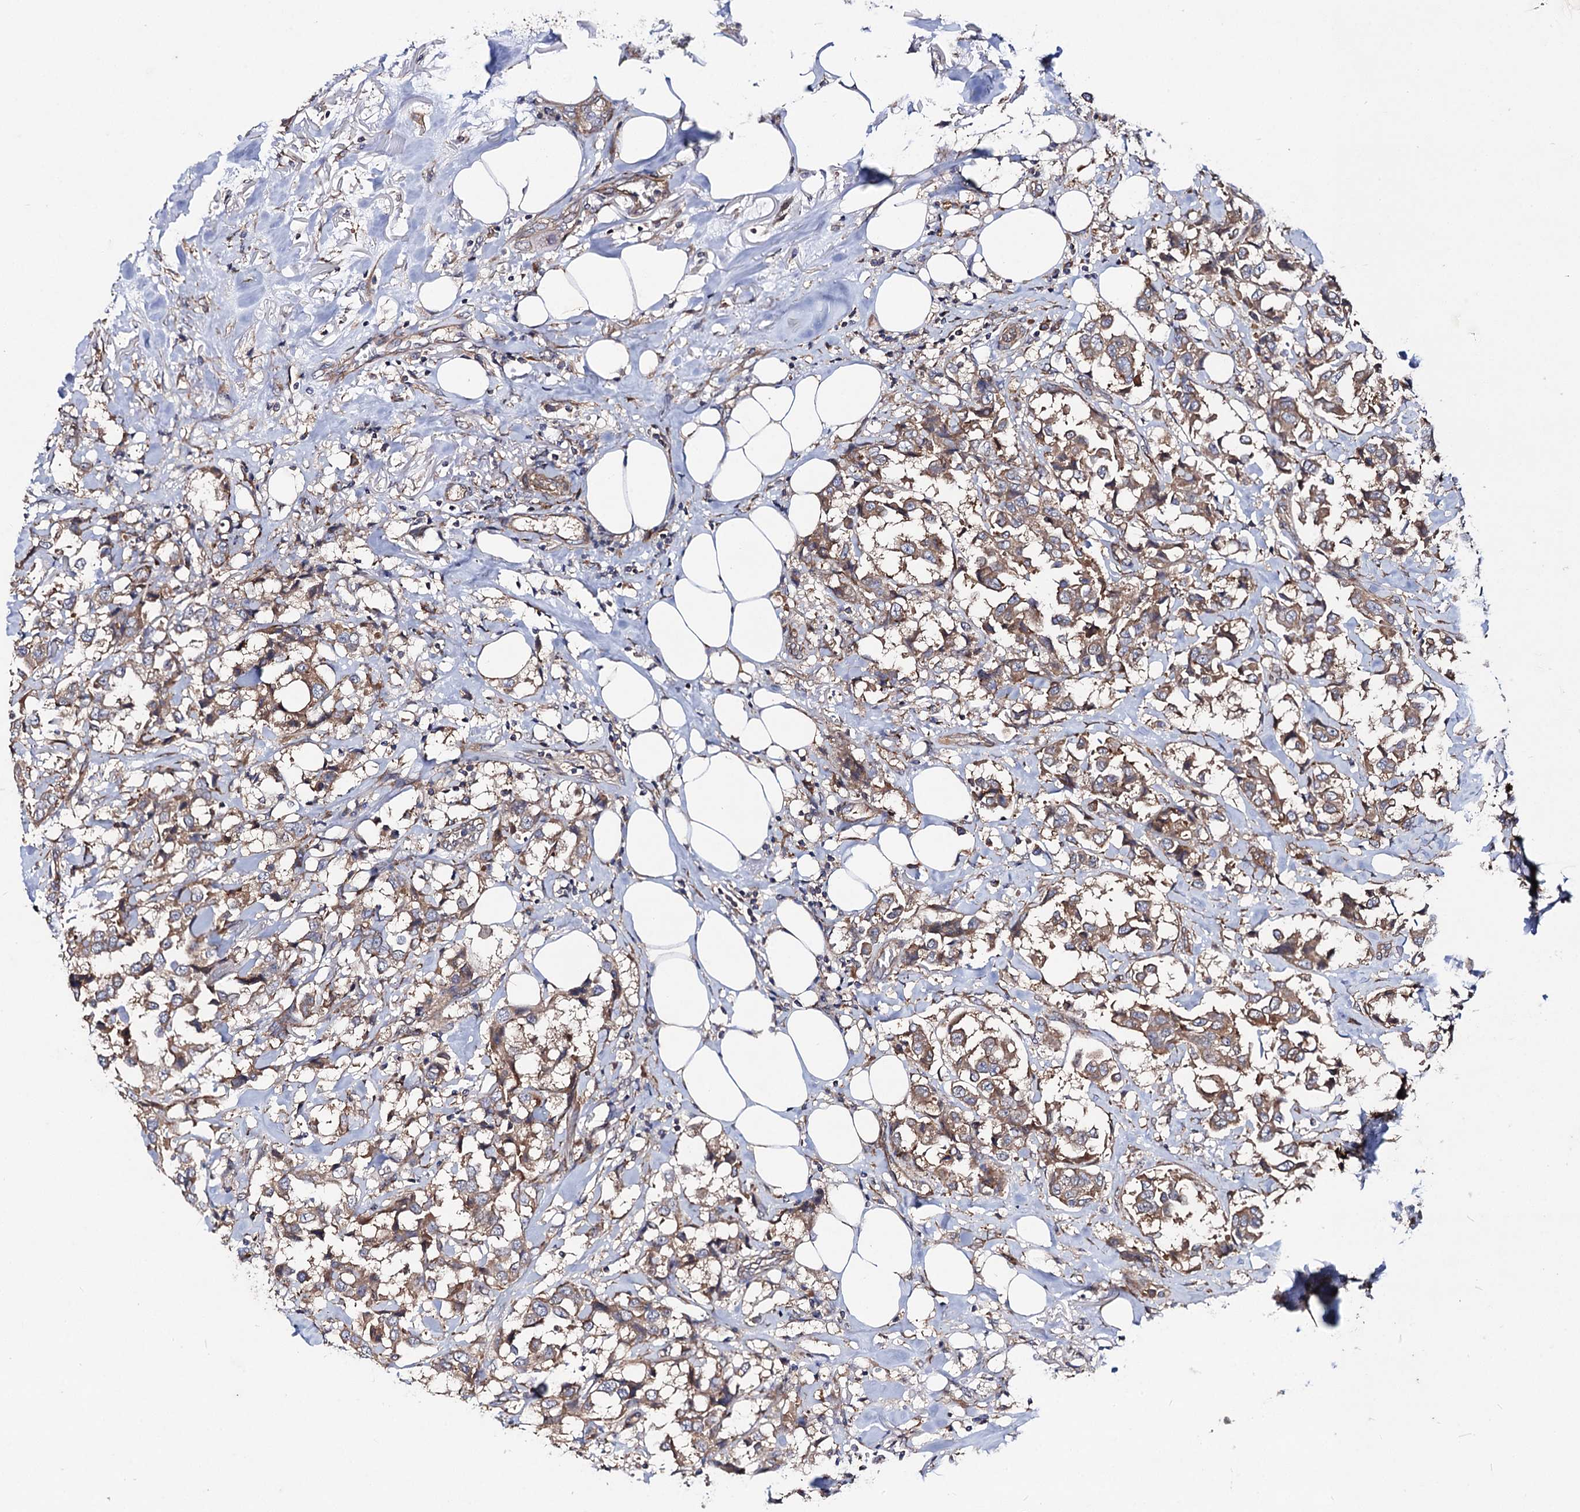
{"staining": {"intensity": "moderate", "quantity": ">75%", "location": "cytoplasmic/membranous"}, "tissue": "breast cancer", "cell_type": "Tumor cells", "image_type": "cancer", "snomed": [{"axis": "morphology", "description": "Duct carcinoma"}, {"axis": "topography", "description": "Breast"}], "caption": "Breast invasive ductal carcinoma stained for a protein (brown) shows moderate cytoplasmic/membranous positive expression in about >75% of tumor cells.", "gene": "DYDC1", "patient": {"sex": "female", "age": 80}}